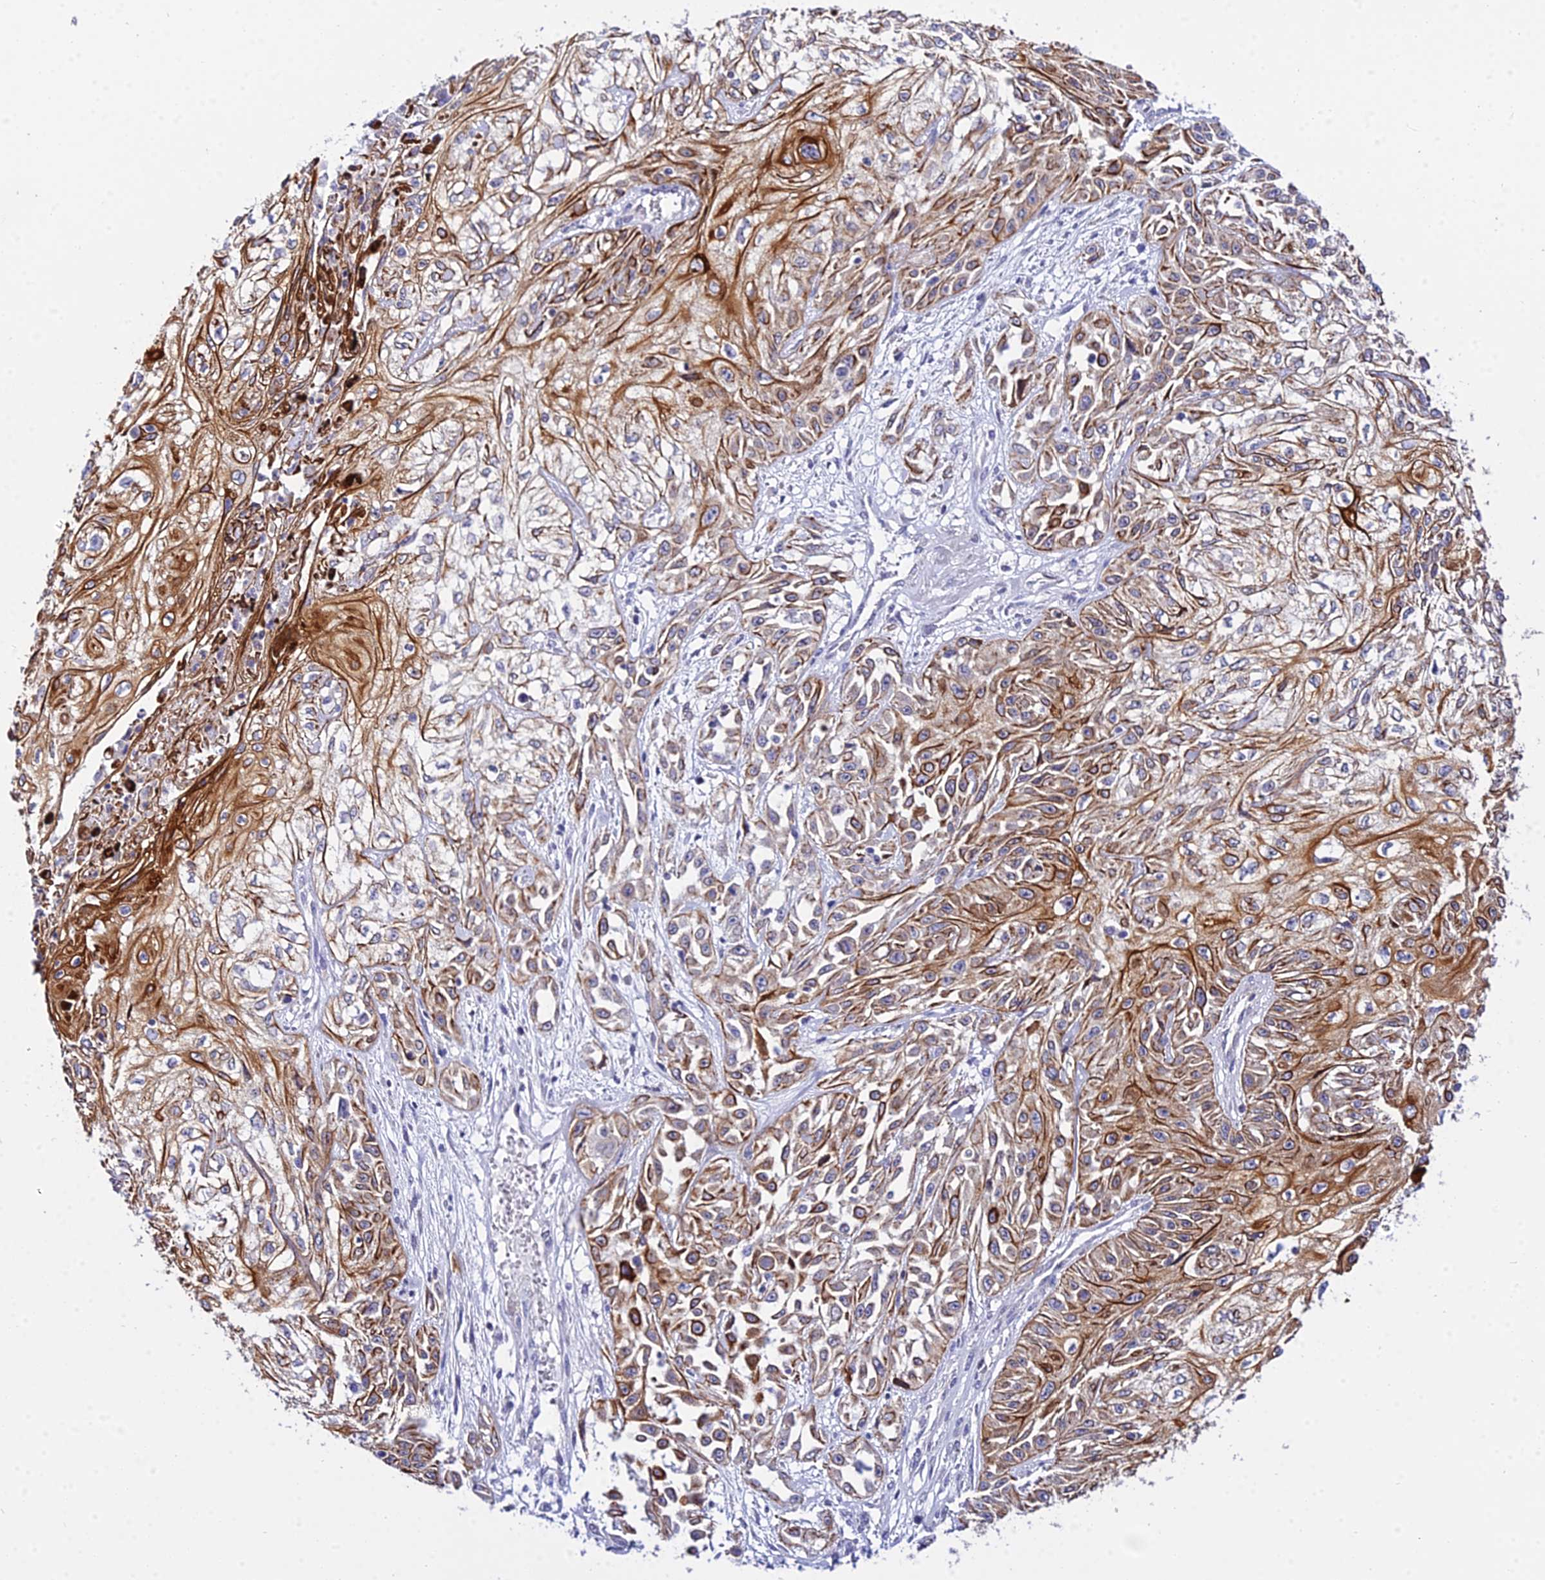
{"staining": {"intensity": "moderate", "quantity": "25%-75%", "location": "cytoplasmic/membranous"}, "tissue": "skin cancer", "cell_type": "Tumor cells", "image_type": "cancer", "snomed": [{"axis": "morphology", "description": "Squamous cell carcinoma, NOS"}, {"axis": "morphology", "description": "Squamous cell carcinoma, metastatic, NOS"}, {"axis": "topography", "description": "Skin"}, {"axis": "topography", "description": "Lymph node"}], "caption": "Immunohistochemical staining of metastatic squamous cell carcinoma (skin) exhibits medium levels of moderate cytoplasmic/membranous expression in approximately 25%-75% of tumor cells.", "gene": "ZNF628", "patient": {"sex": "male", "age": 75}}